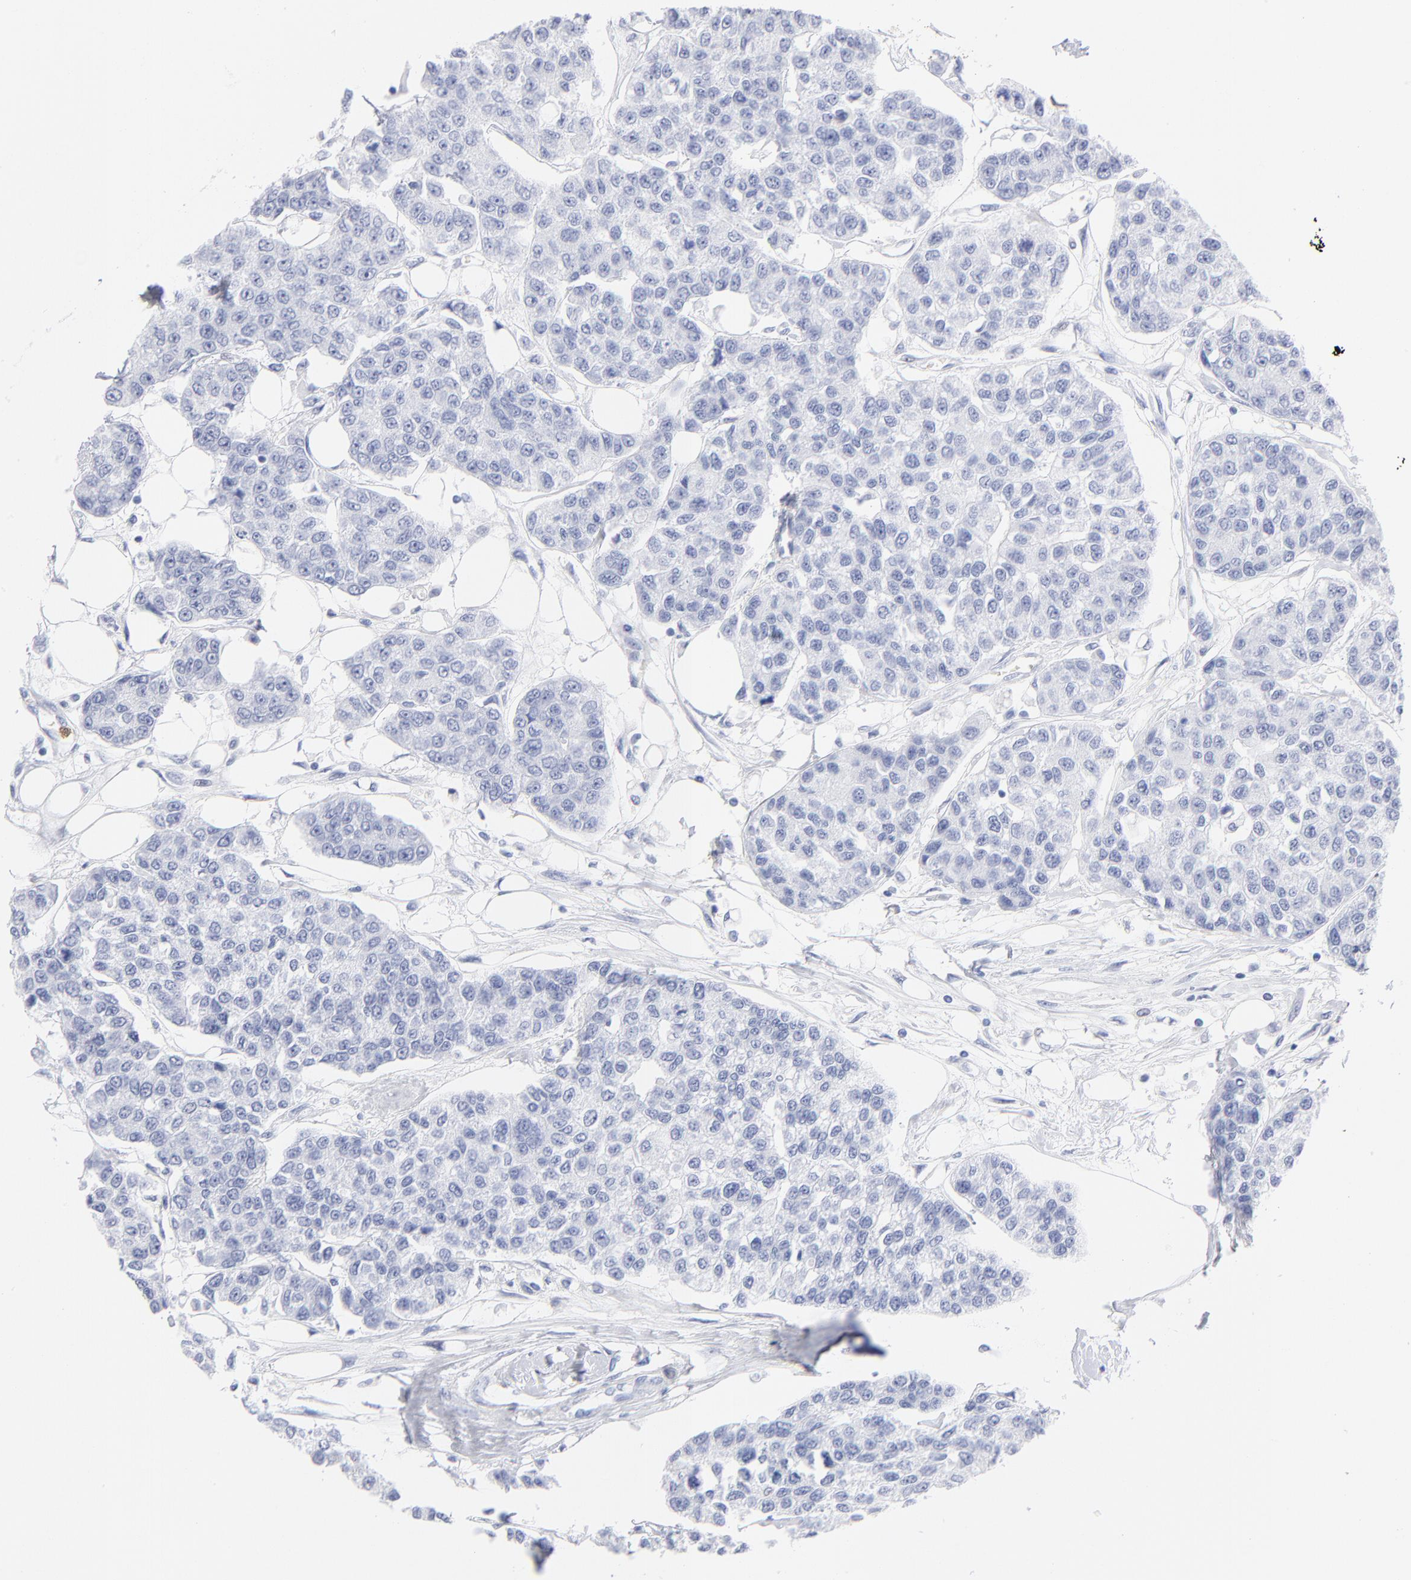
{"staining": {"intensity": "negative", "quantity": "none", "location": "none"}, "tissue": "breast cancer", "cell_type": "Tumor cells", "image_type": "cancer", "snomed": [{"axis": "morphology", "description": "Duct carcinoma"}, {"axis": "topography", "description": "Breast"}], "caption": "Protein analysis of intraductal carcinoma (breast) exhibits no significant expression in tumor cells. (DAB IHC with hematoxylin counter stain).", "gene": "ARG1", "patient": {"sex": "female", "age": 51}}